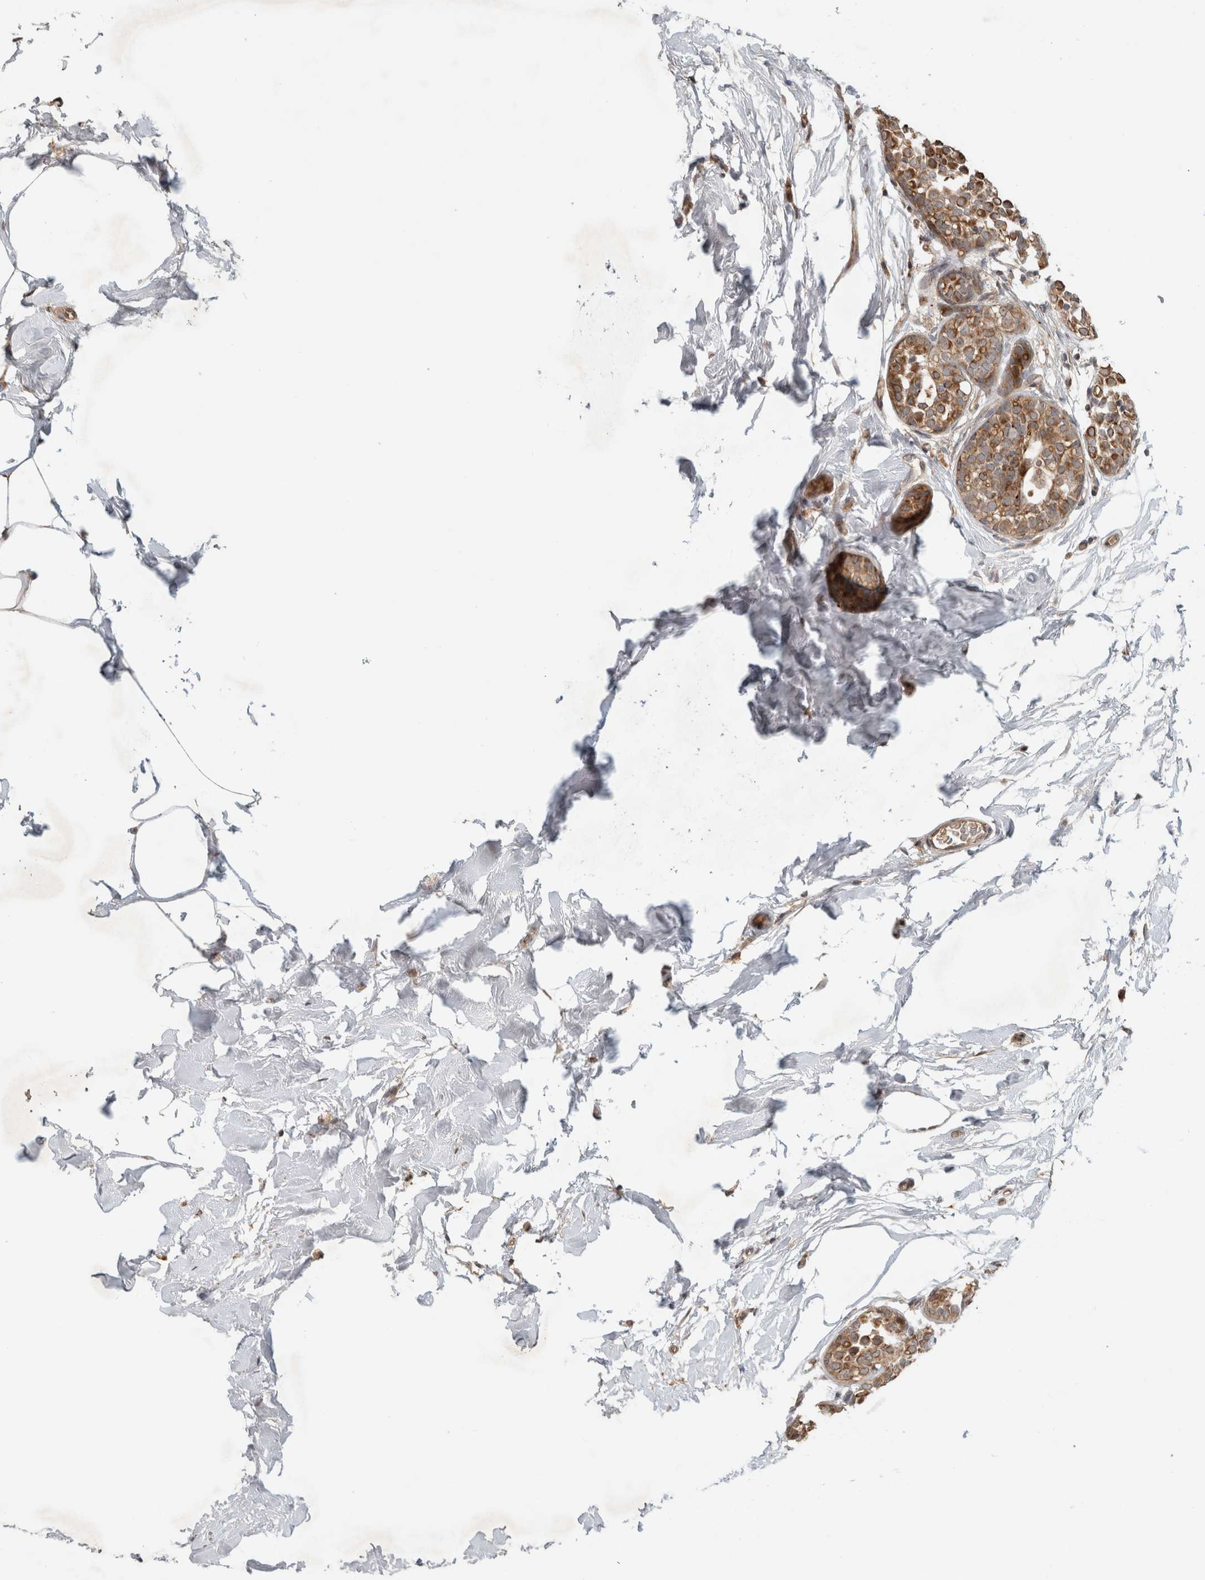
{"staining": {"intensity": "moderate", "quantity": "25%-75%", "location": "cytoplasmic/membranous"}, "tissue": "breast cancer", "cell_type": "Tumor cells", "image_type": "cancer", "snomed": [{"axis": "morphology", "description": "Duct carcinoma"}, {"axis": "topography", "description": "Breast"}], "caption": "A brown stain highlights moderate cytoplasmic/membranous expression of a protein in human breast intraductal carcinoma tumor cells.", "gene": "PITPNC1", "patient": {"sex": "female", "age": 55}}